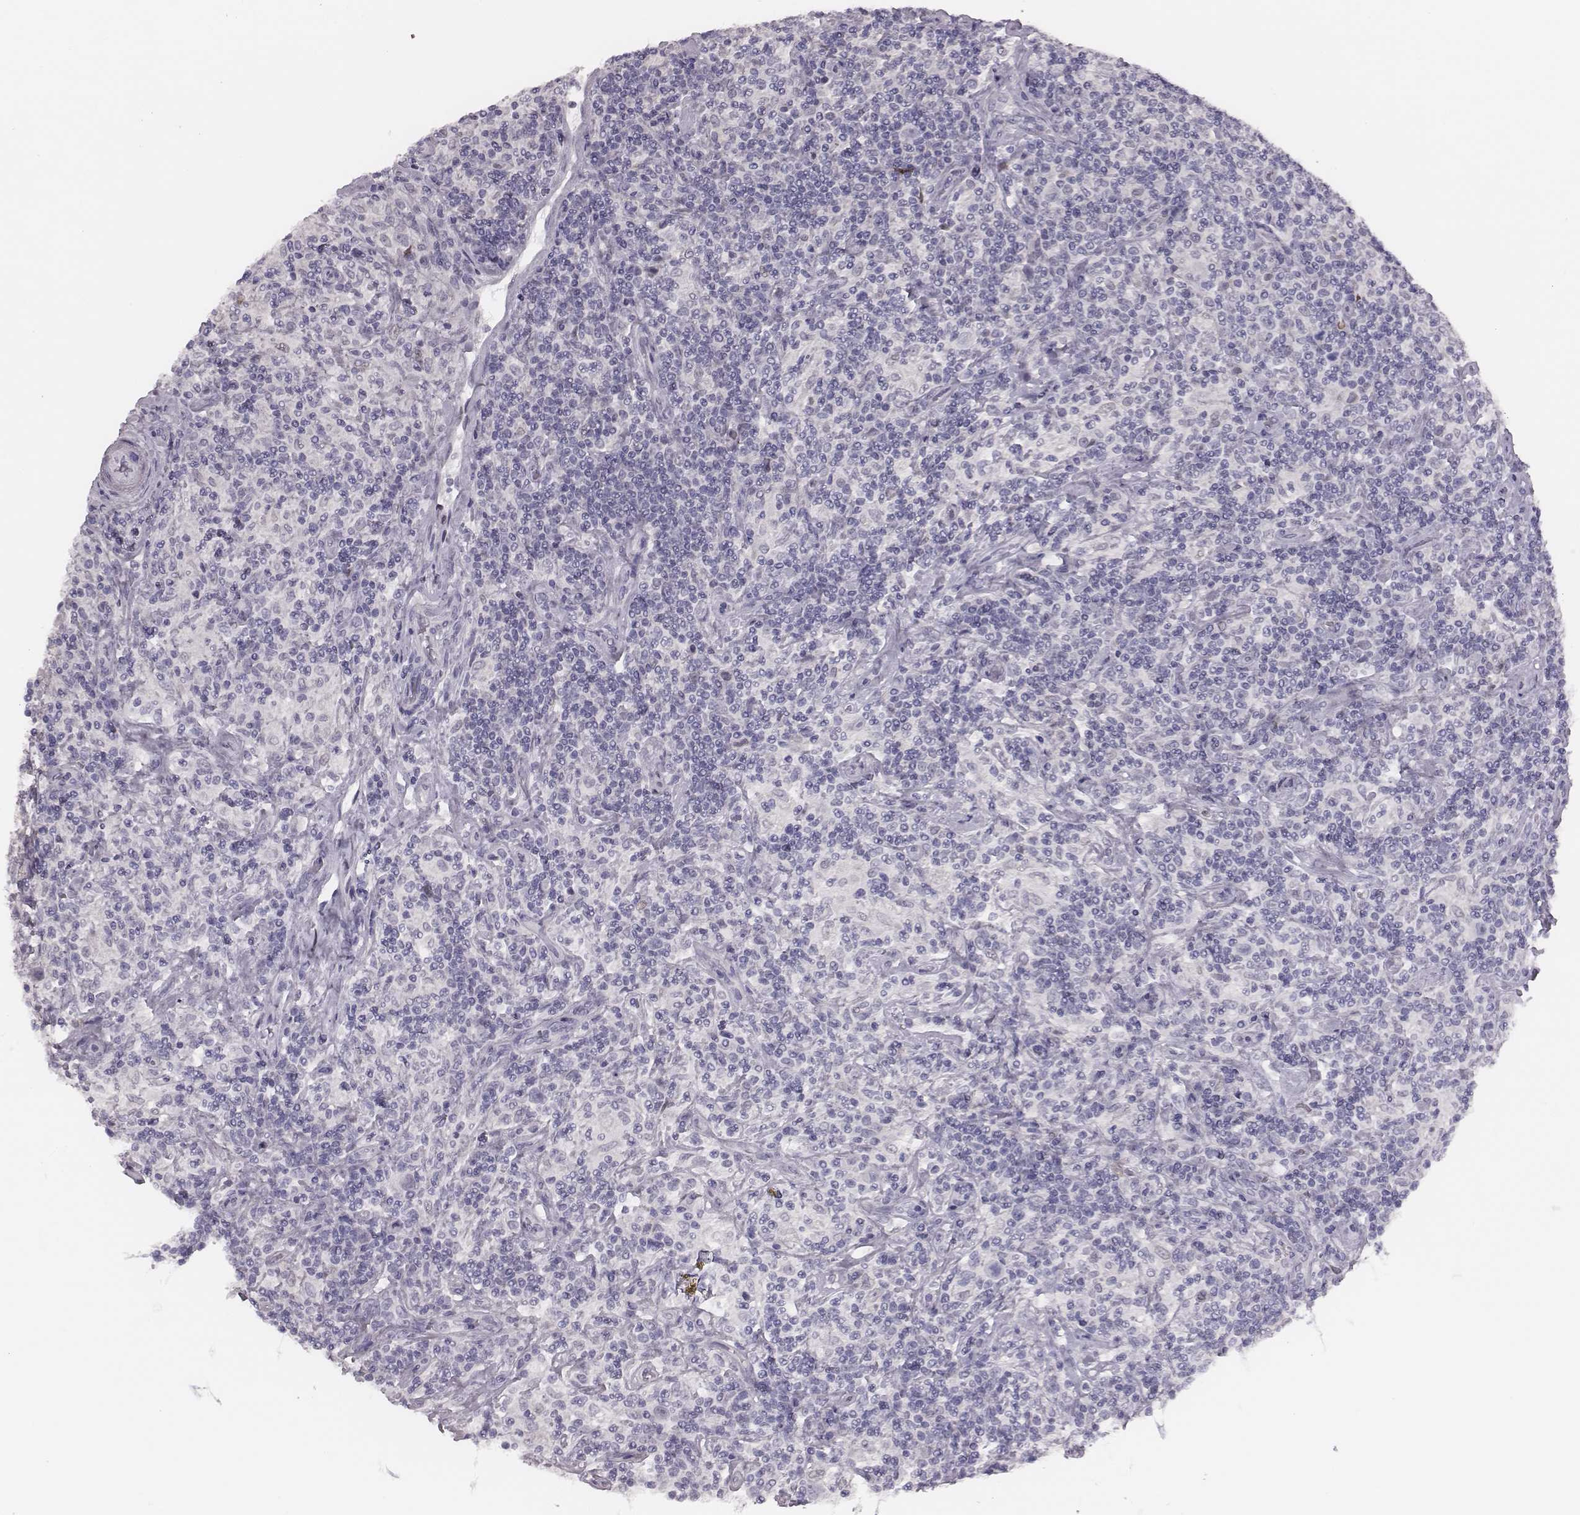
{"staining": {"intensity": "negative", "quantity": "none", "location": "none"}, "tissue": "lymphoma", "cell_type": "Tumor cells", "image_type": "cancer", "snomed": [{"axis": "morphology", "description": "Hodgkin's disease, NOS"}, {"axis": "topography", "description": "Lymph node"}], "caption": "Tumor cells show no significant protein staining in Hodgkin's disease.", "gene": "ADGRF4", "patient": {"sex": "male", "age": 70}}